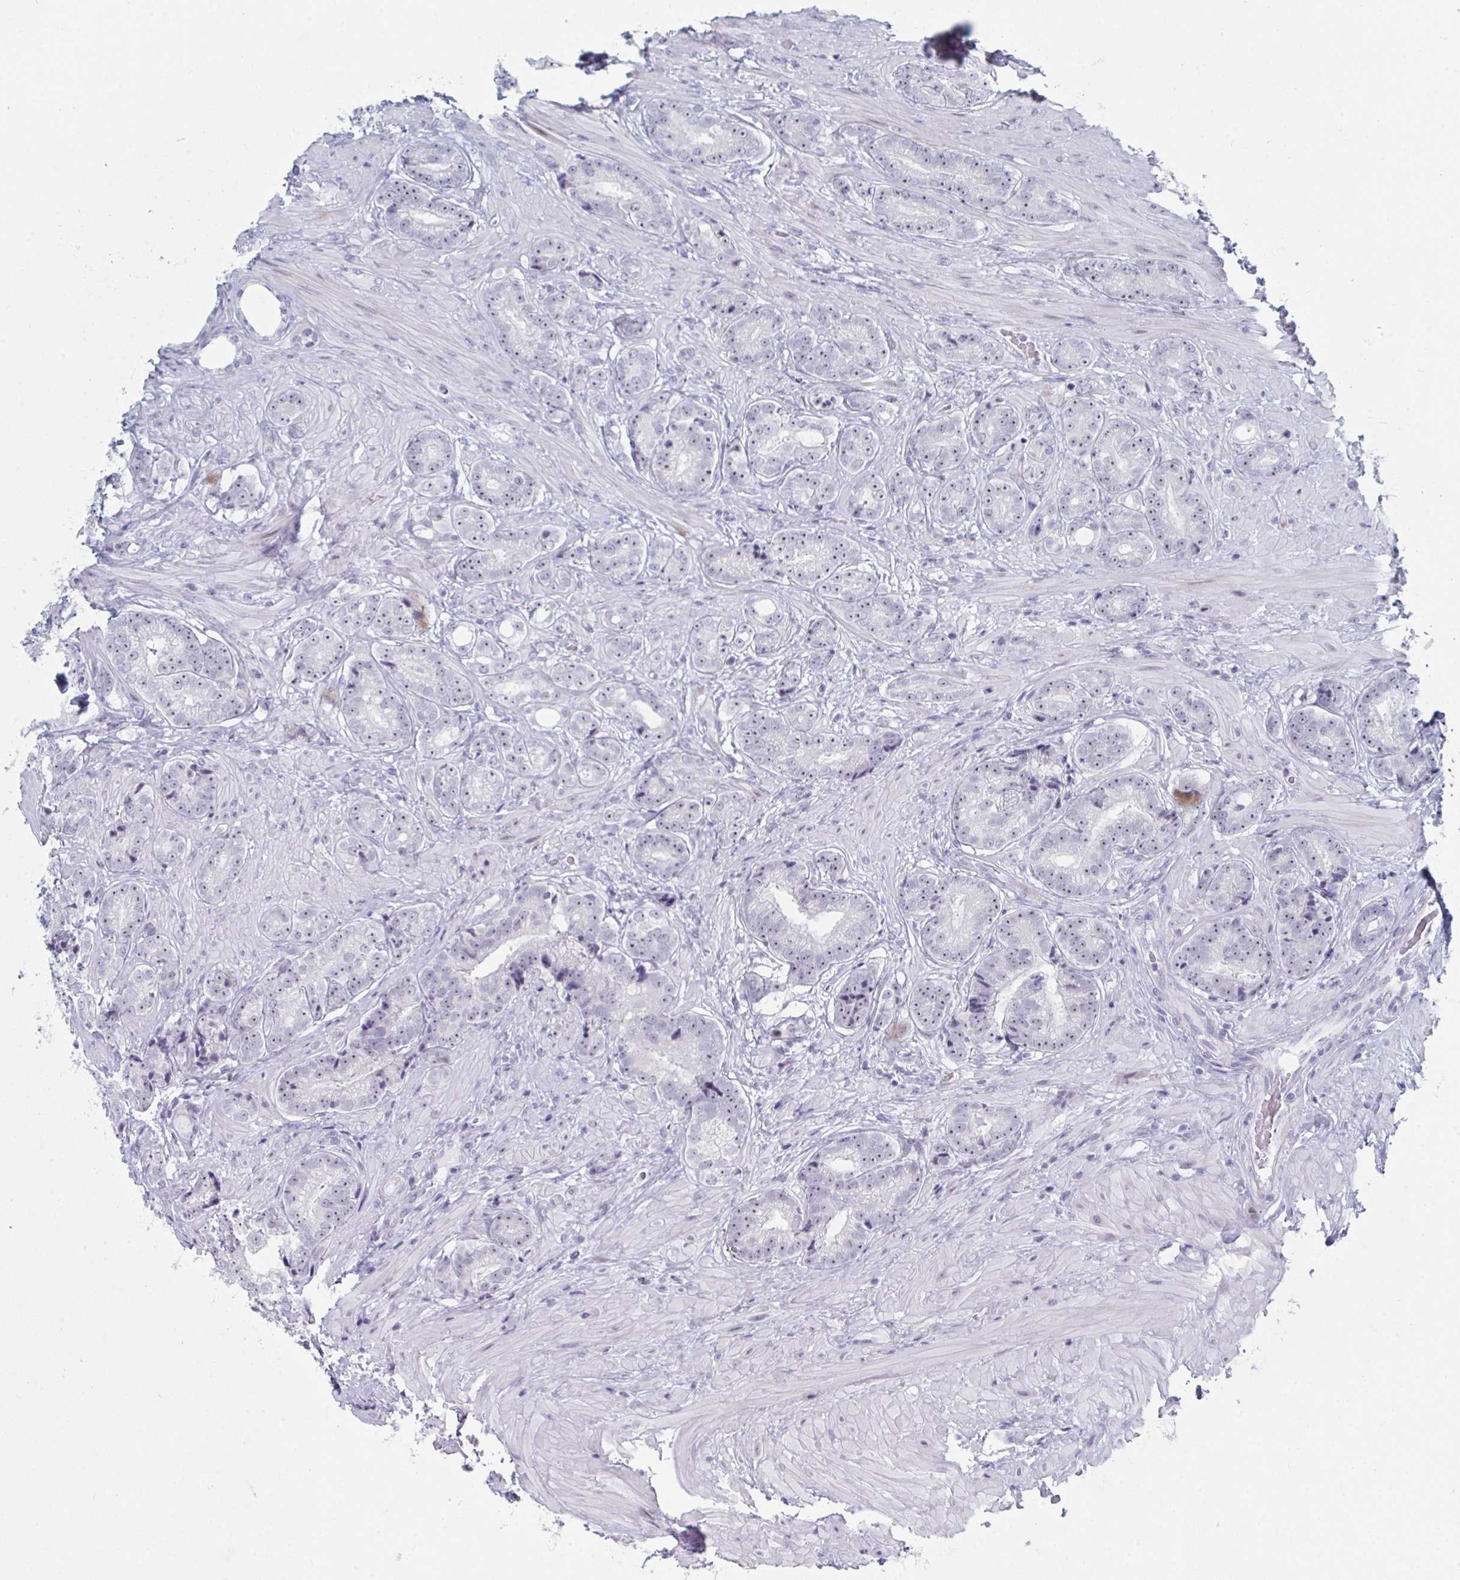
{"staining": {"intensity": "weak", "quantity": ">75%", "location": "nuclear"}, "tissue": "prostate cancer", "cell_type": "Tumor cells", "image_type": "cancer", "snomed": [{"axis": "morphology", "description": "Adenocarcinoma, Low grade"}, {"axis": "topography", "description": "Prostate"}], "caption": "Approximately >75% of tumor cells in prostate adenocarcinoma (low-grade) show weak nuclear protein staining as visualized by brown immunohistochemical staining.", "gene": "NR1H2", "patient": {"sex": "male", "age": 61}}